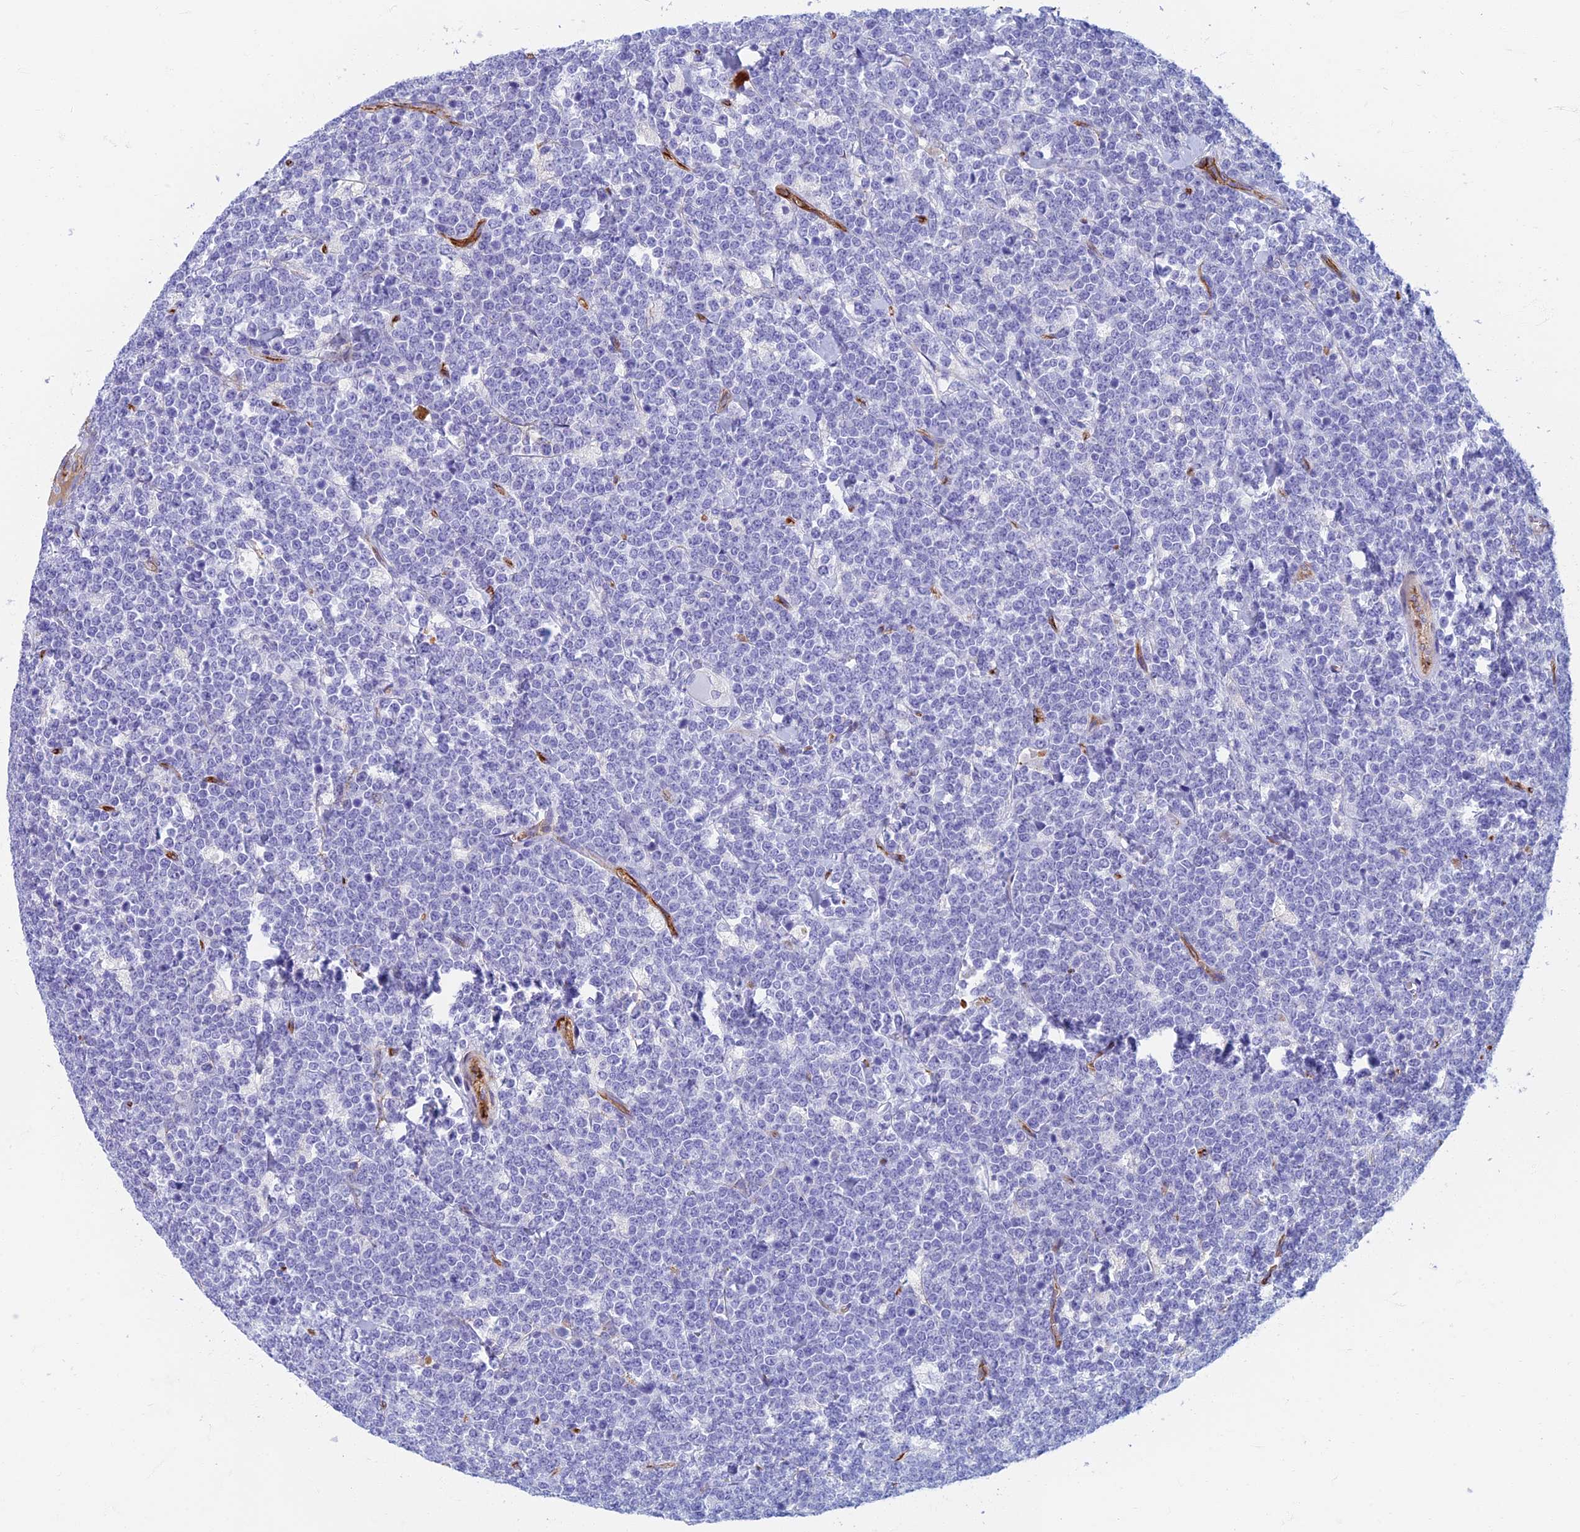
{"staining": {"intensity": "negative", "quantity": "none", "location": "none"}, "tissue": "lymphoma", "cell_type": "Tumor cells", "image_type": "cancer", "snomed": [{"axis": "morphology", "description": "Malignant lymphoma, non-Hodgkin's type, High grade"}, {"axis": "topography", "description": "Small intestine"}], "caption": "The micrograph exhibits no significant staining in tumor cells of lymphoma.", "gene": "ETFRF1", "patient": {"sex": "male", "age": 8}}